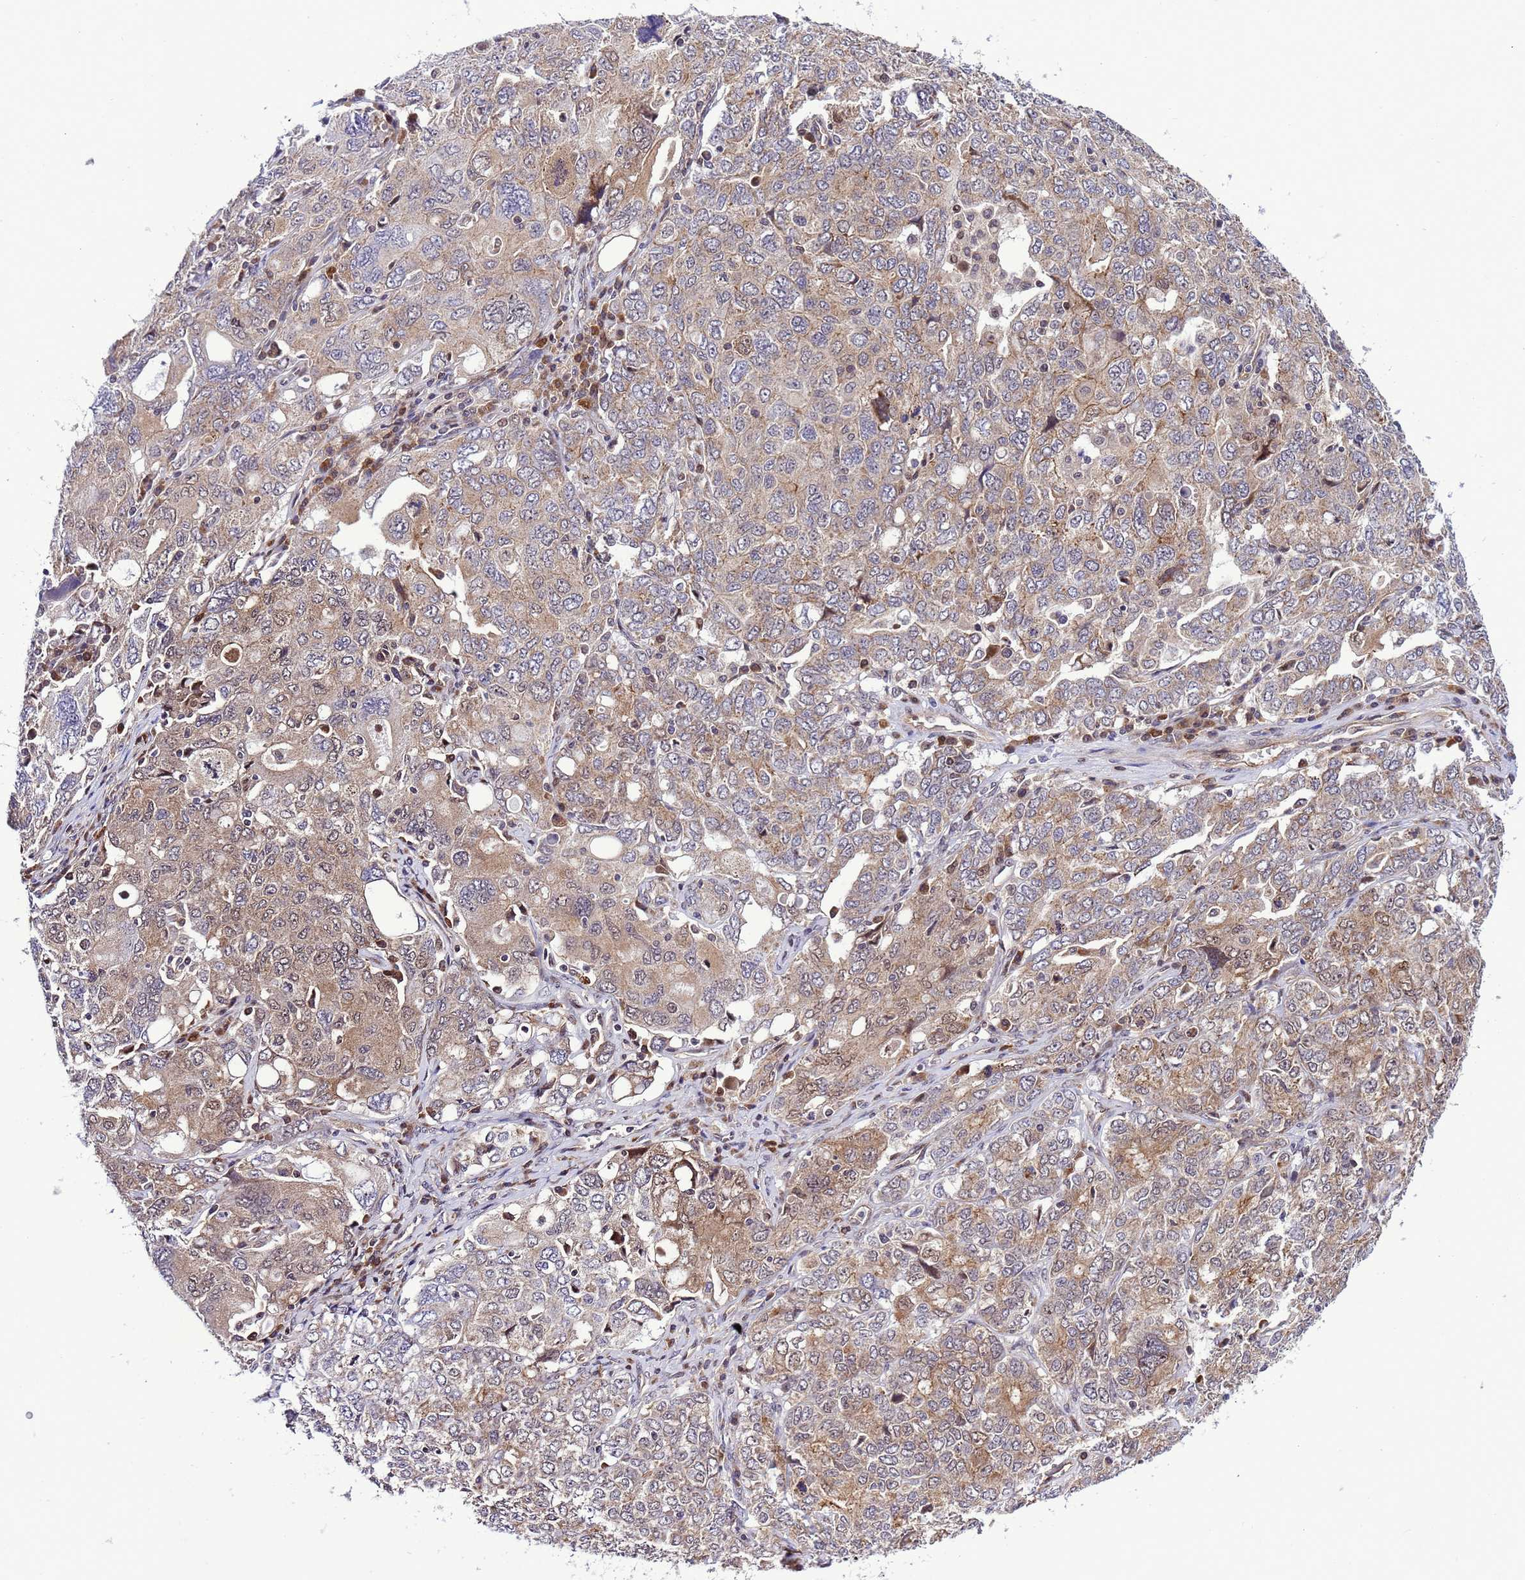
{"staining": {"intensity": "moderate", "quantity": "25%-75%", "location": "cytoplasmic/membranous"}, "tissue": "ovarian cancer", "cell_type": "Tumor cells", "image_type": "cancer", "snomed": [{"axis": "morphology", "description": "Carcinoma, endometroid"}, {"axis": "topography", "description": "Ovary"}], "caption": "An immunohistochemistry image of tumor tissue is shown. Protein staining in brown shows moderate cytoplasmic/membranous positivity in ovarian cancer (endometroid carcinoma) within tumor cells.", "gene": "RASD1", "patient": {"sex": "female", "age": 62}}